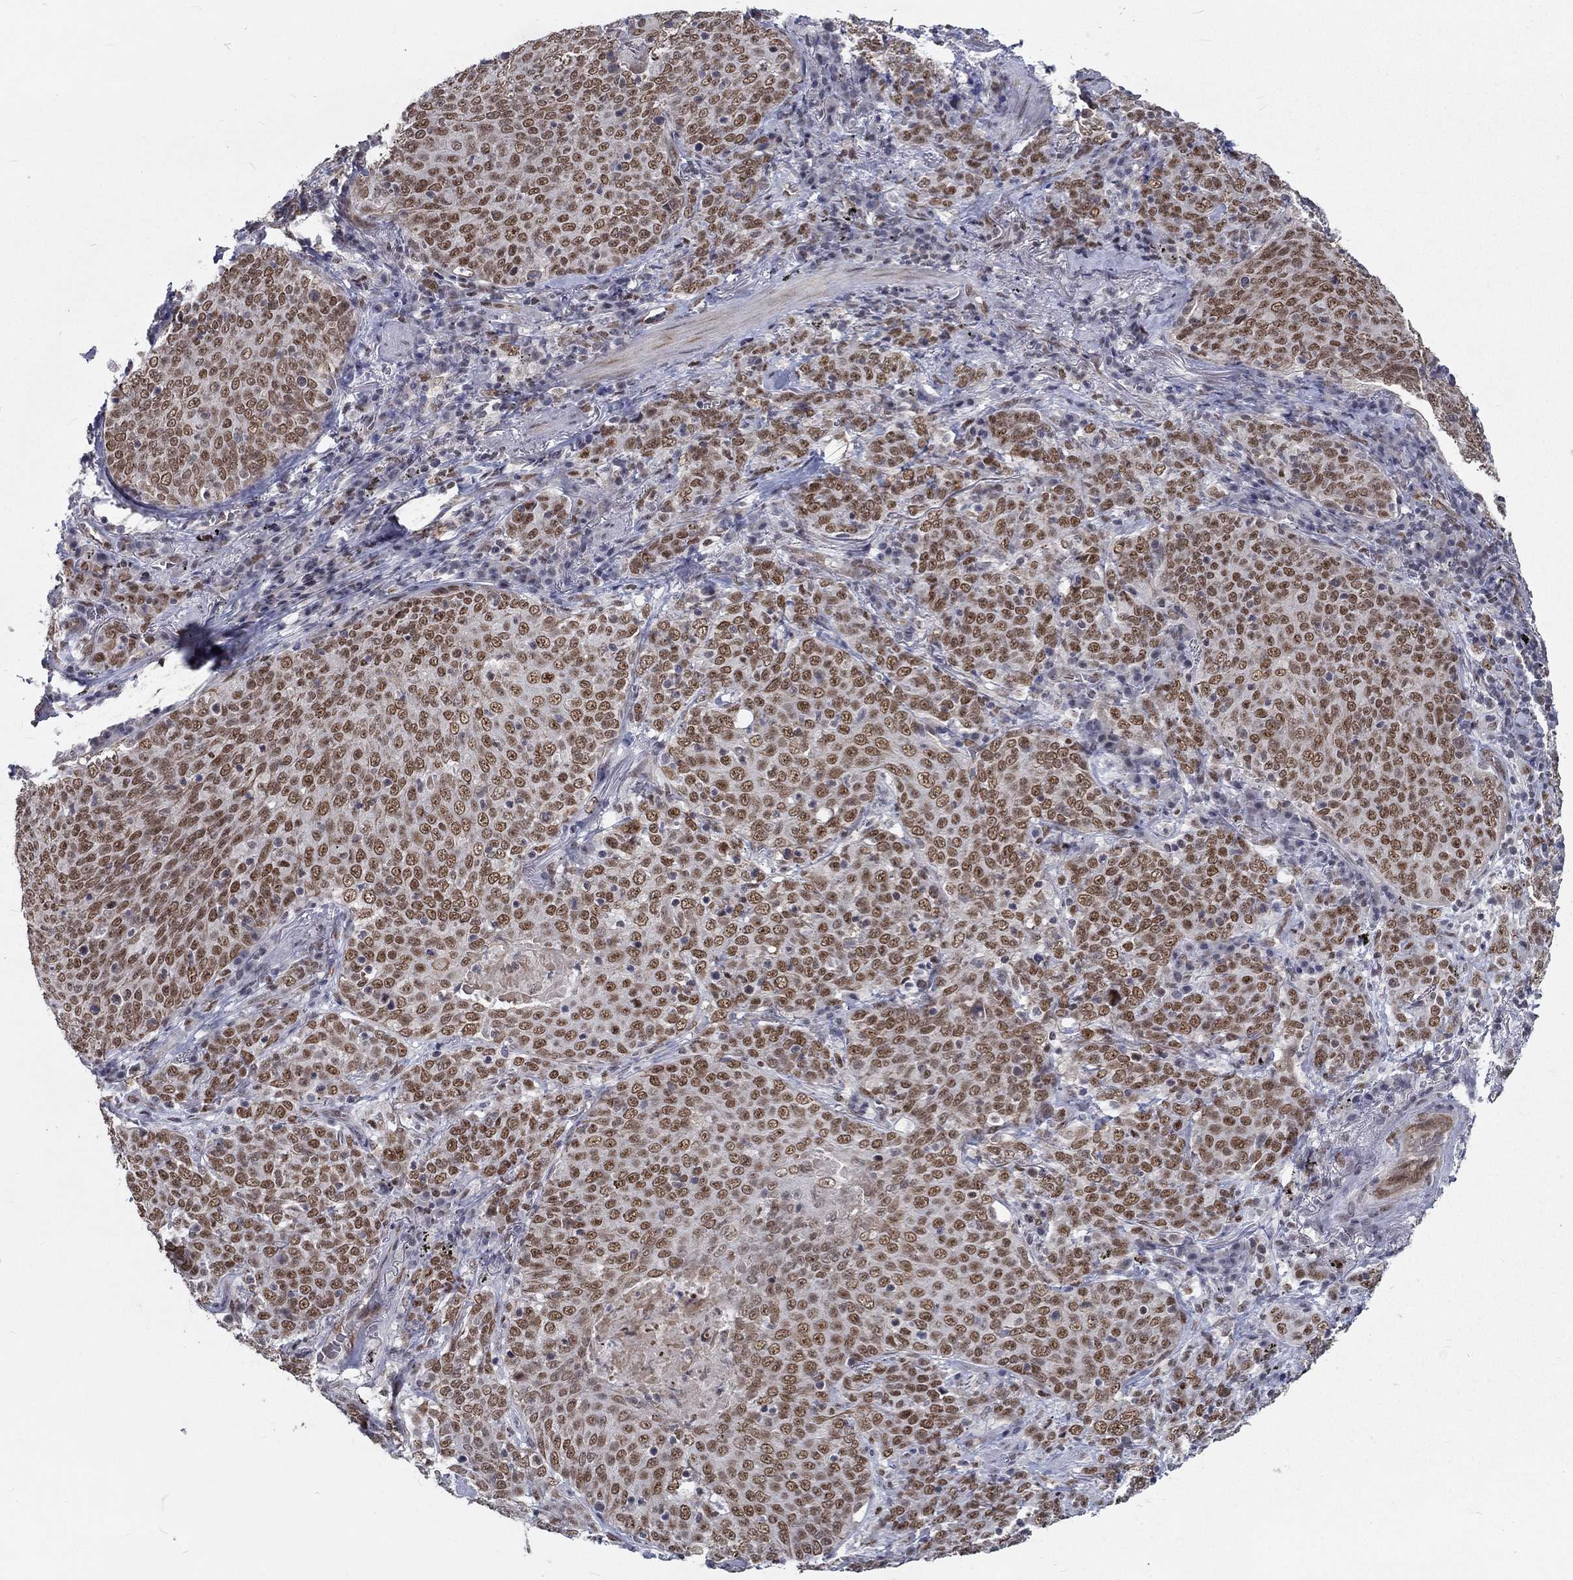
{"staining": {"intensity": "strong", "quantity": ">75%", "location": "nuclear"}, "tissue": "lung cancer", "cell_type": "Tumor cells", "image_type": "cancer", "snomed": [{"axis": "morphology", "description": "Squamous cell carcinoma, NOS"}, {"axis": "topography", "description": "Lung"}], "caption": "Lung cancer stained with a brown dye reveals strong nuclear positive expression in approximately >75% of tumor cells.", "gene": "ZBED1", "patient": {"sex": "male", "age": 82}}